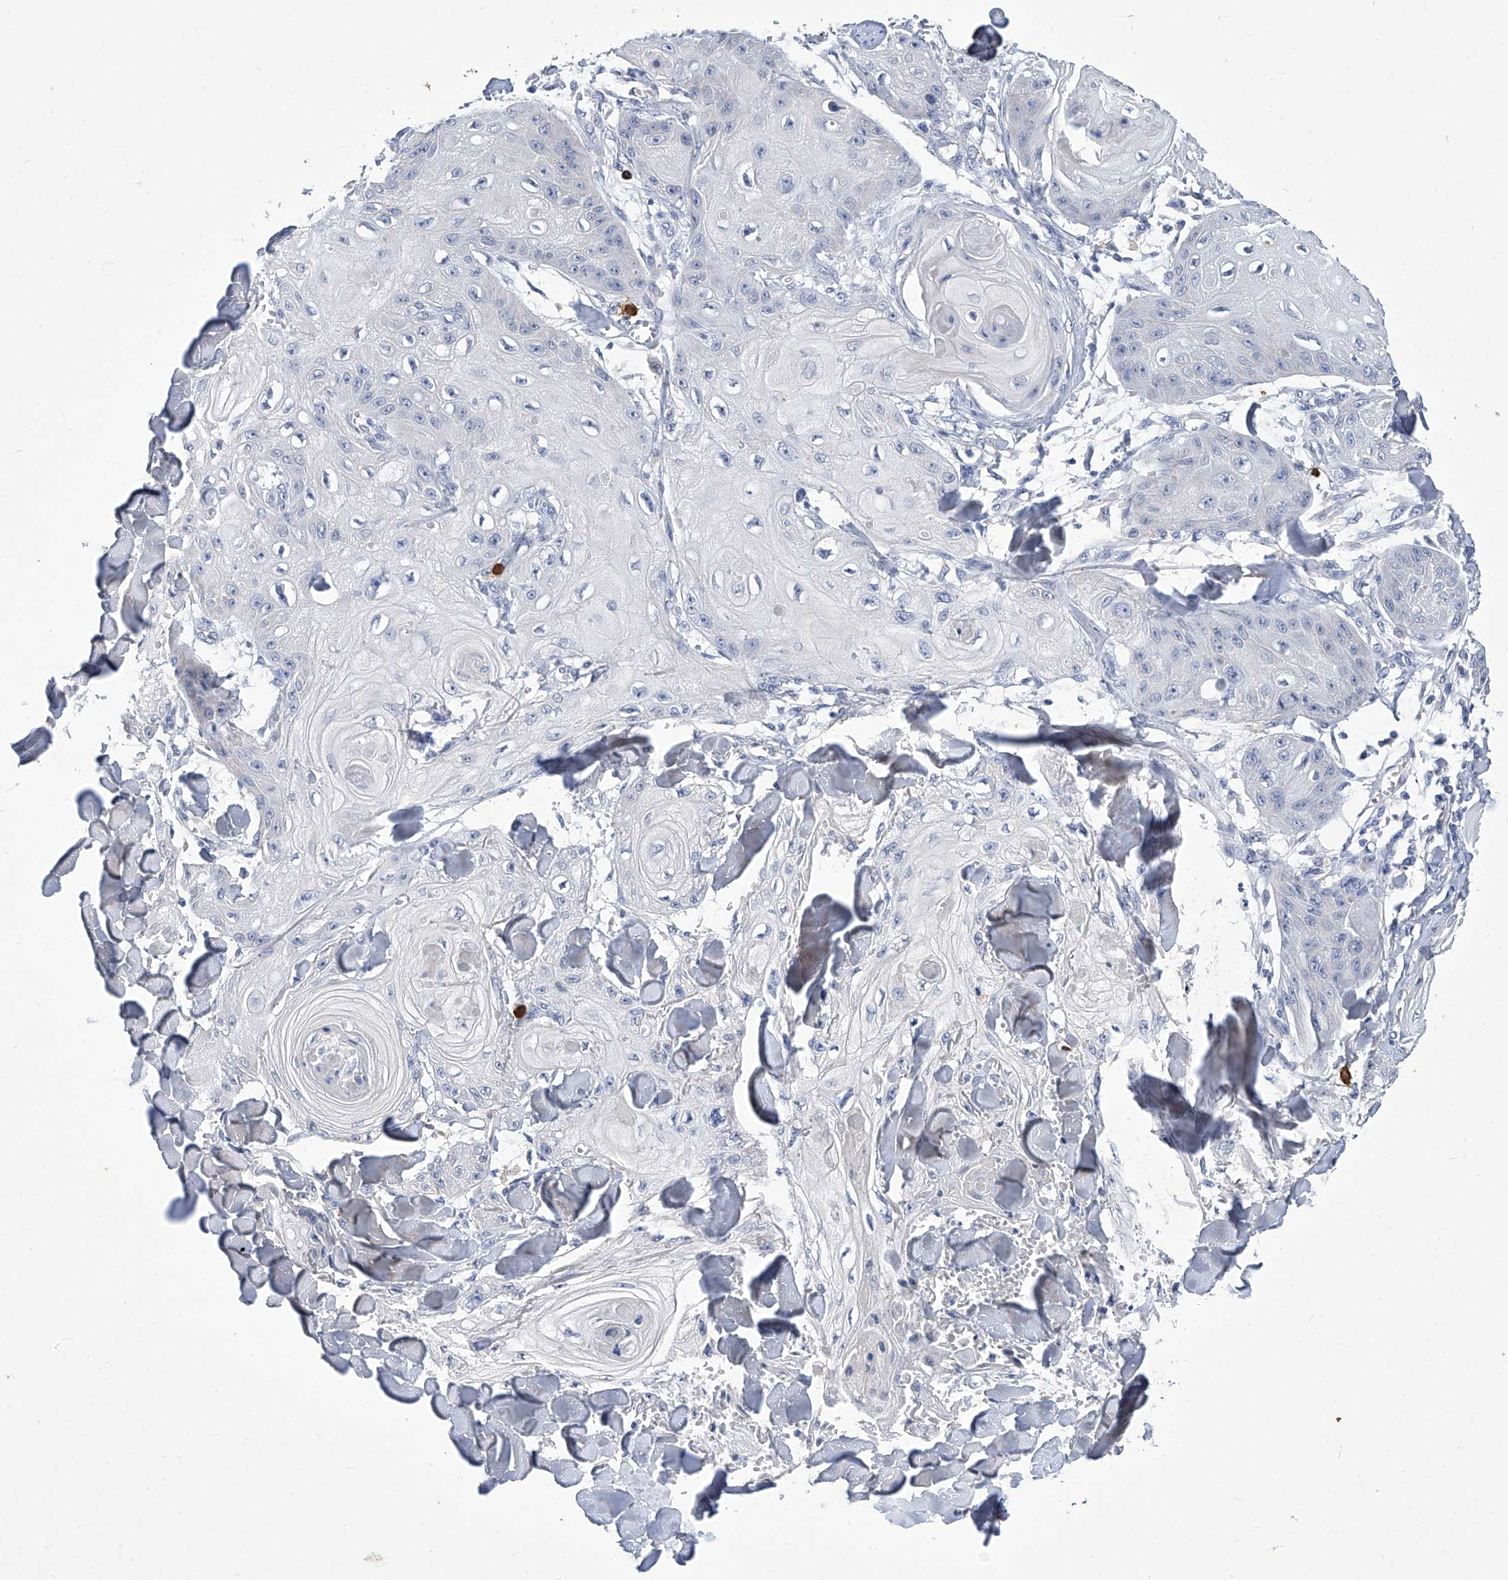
{"staining": {"intensity": "negative", "quantity": "none", "location": "none"}, "tissue": "skin cancer", "cell_type": "Tumor cells", "image_type": "cancer", "snomed": [{"axis": "morphology", "description": "Squamous cell carcinoma, NOS"}, {"axis": "topography", "description": "Skin"}], "caption": "Photomicrograph shows no protein positivity in tumor cells of skin squamous cell carcinoma tissue. Brightfield microscopy of immunohistochemistry (IHC) stained with DAB (brown) and hematoxylin (blue), captured at high magnification.", "gene": "IFNL2", "patient": {"sex": "male", "age": 74}}